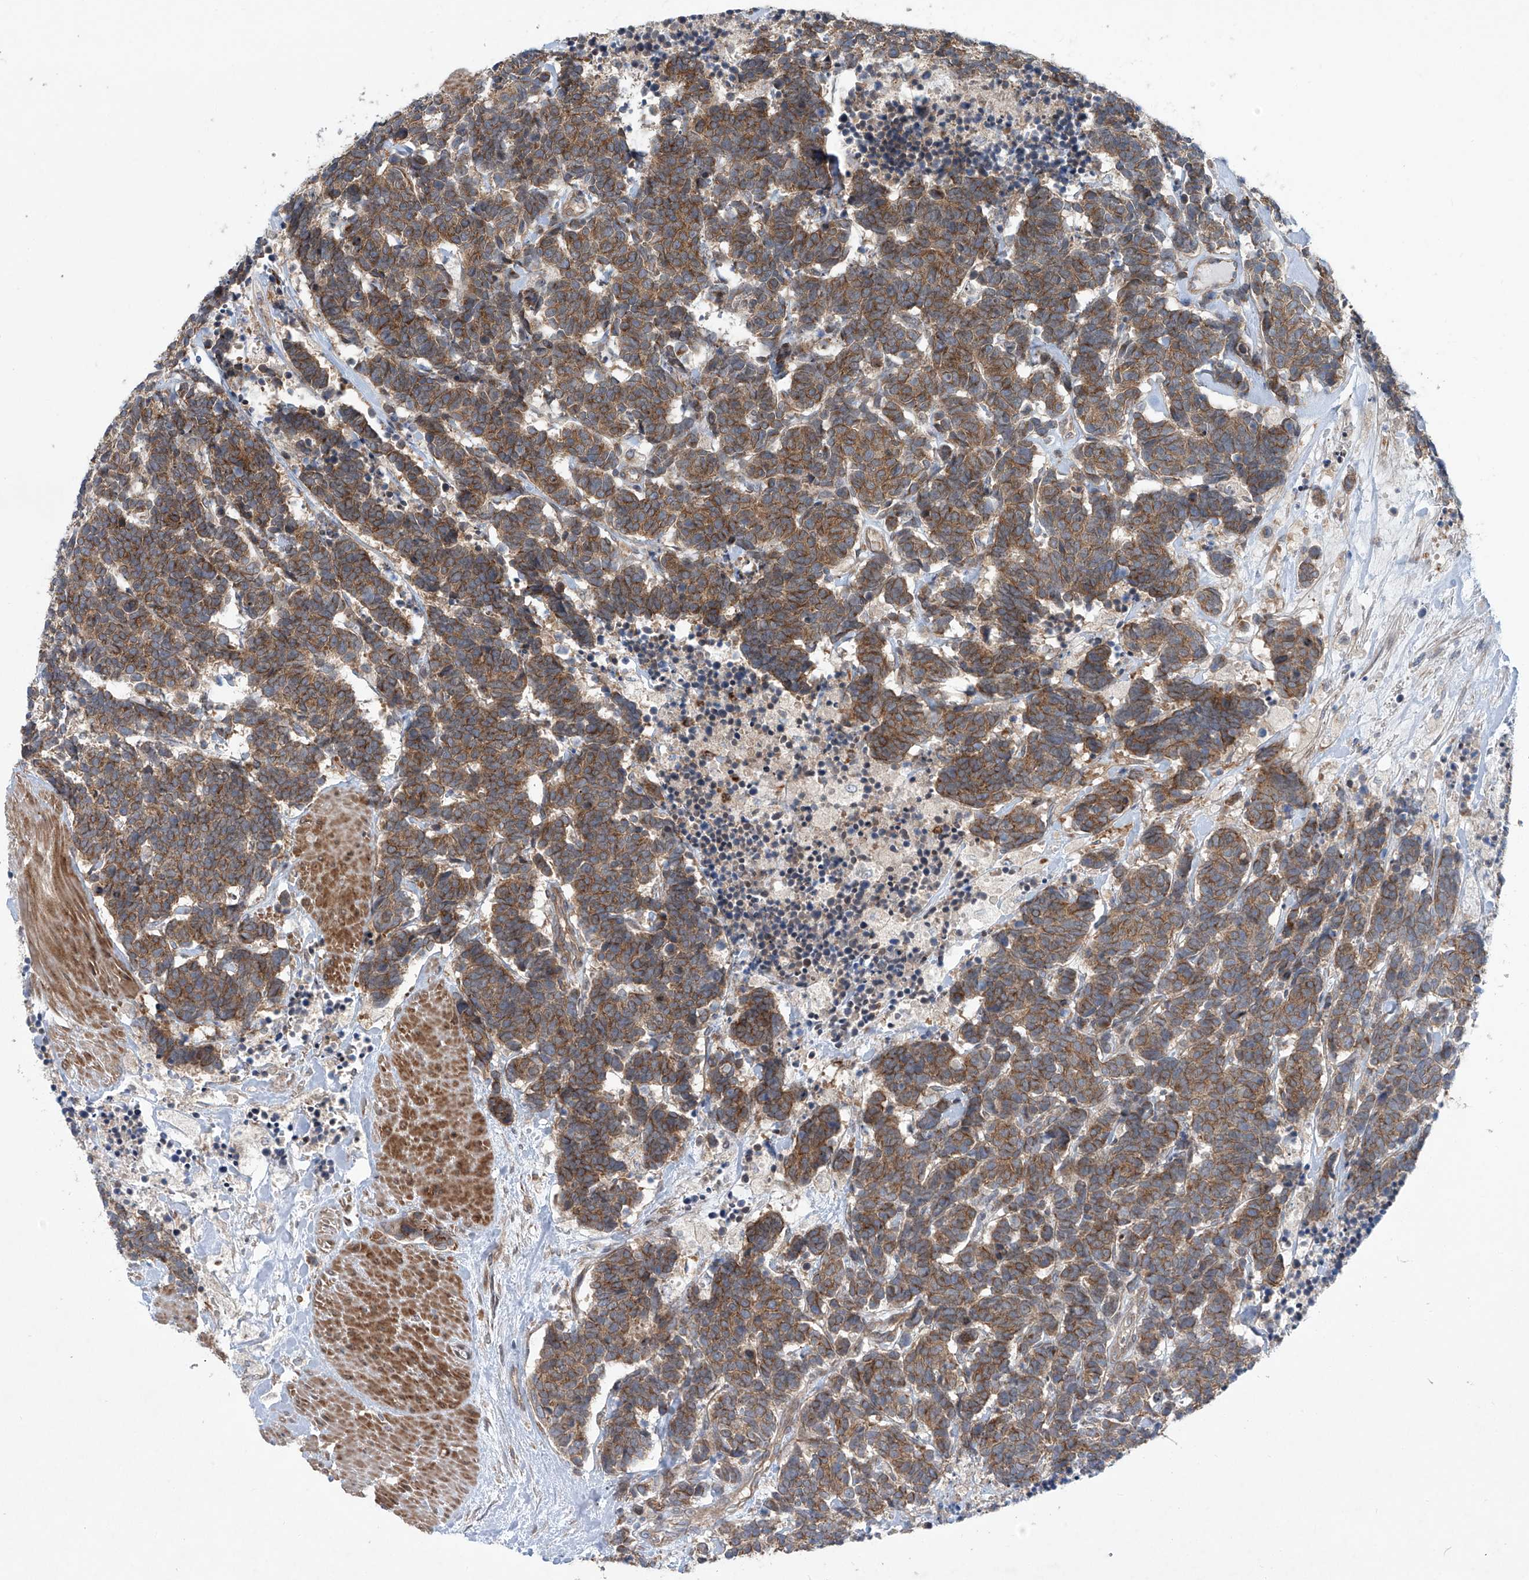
{"staining": {"intensity": "moderate", "quantity": ">75%", "location": "cytoplasmic/membranous"}, "tissue": "carcinoid", "cell_type": "Tumor cells", "image_type": "cancer", "snomed": [{"axis": "morphology", "description": "Carcinoma, NOS"}, {"axis": "morphology", "description": "Carcinoid, malignant, NOS"}, {"axis": "topography", "description": "Urinary bladder"}], "caption": "Carcinoid (malignant) stained with a brown dye demonstrates moderate cytoplasmic/membranous positive staining in about >75% of tumor cells.", "gene": "KLC4", "patient": {"sex": "male", "age": 57}}